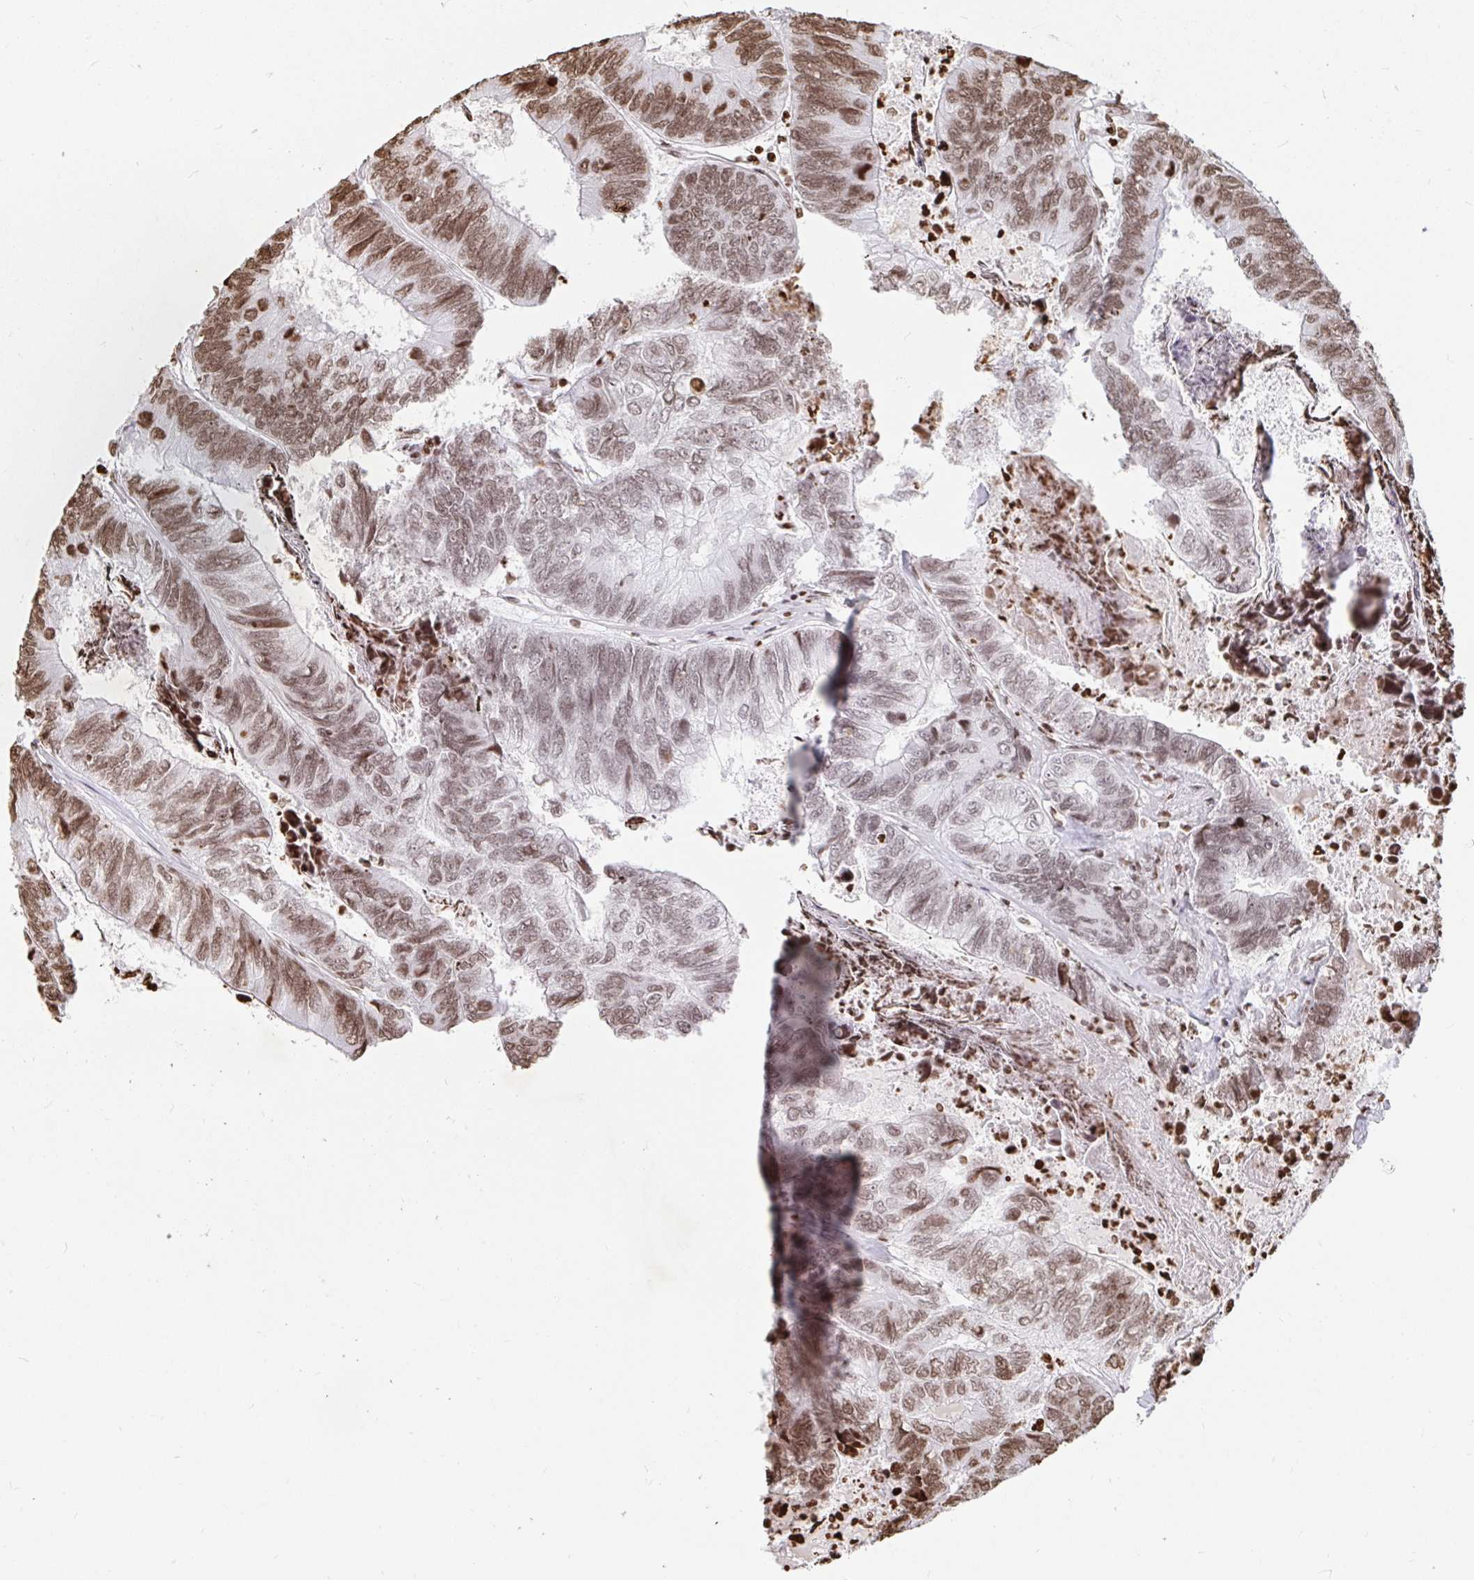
{"staining": {"intensity": "moderate", "quantity": ">75%", "location": "nuclear"}, "tissue": "colorectal cancer", "cell_type": "Tumor cells", "image_type": "cancer", "snomed": [{"axis": "morphology", "description": "Adenocarcinoma, NOS"}, {"axis": "topography", "description": "Colon"}], "caption": "This micrograph exhibits colorectal adenocarcinoma stained with immunohistochemistry (IHC) to label a protein in brown. The nuclear of tumor cells show moderate positivity for the protein. Nuclei are counter-stained blue.", "gene": "H2BC5", "patient": {"sex": "female", "age": 67}}